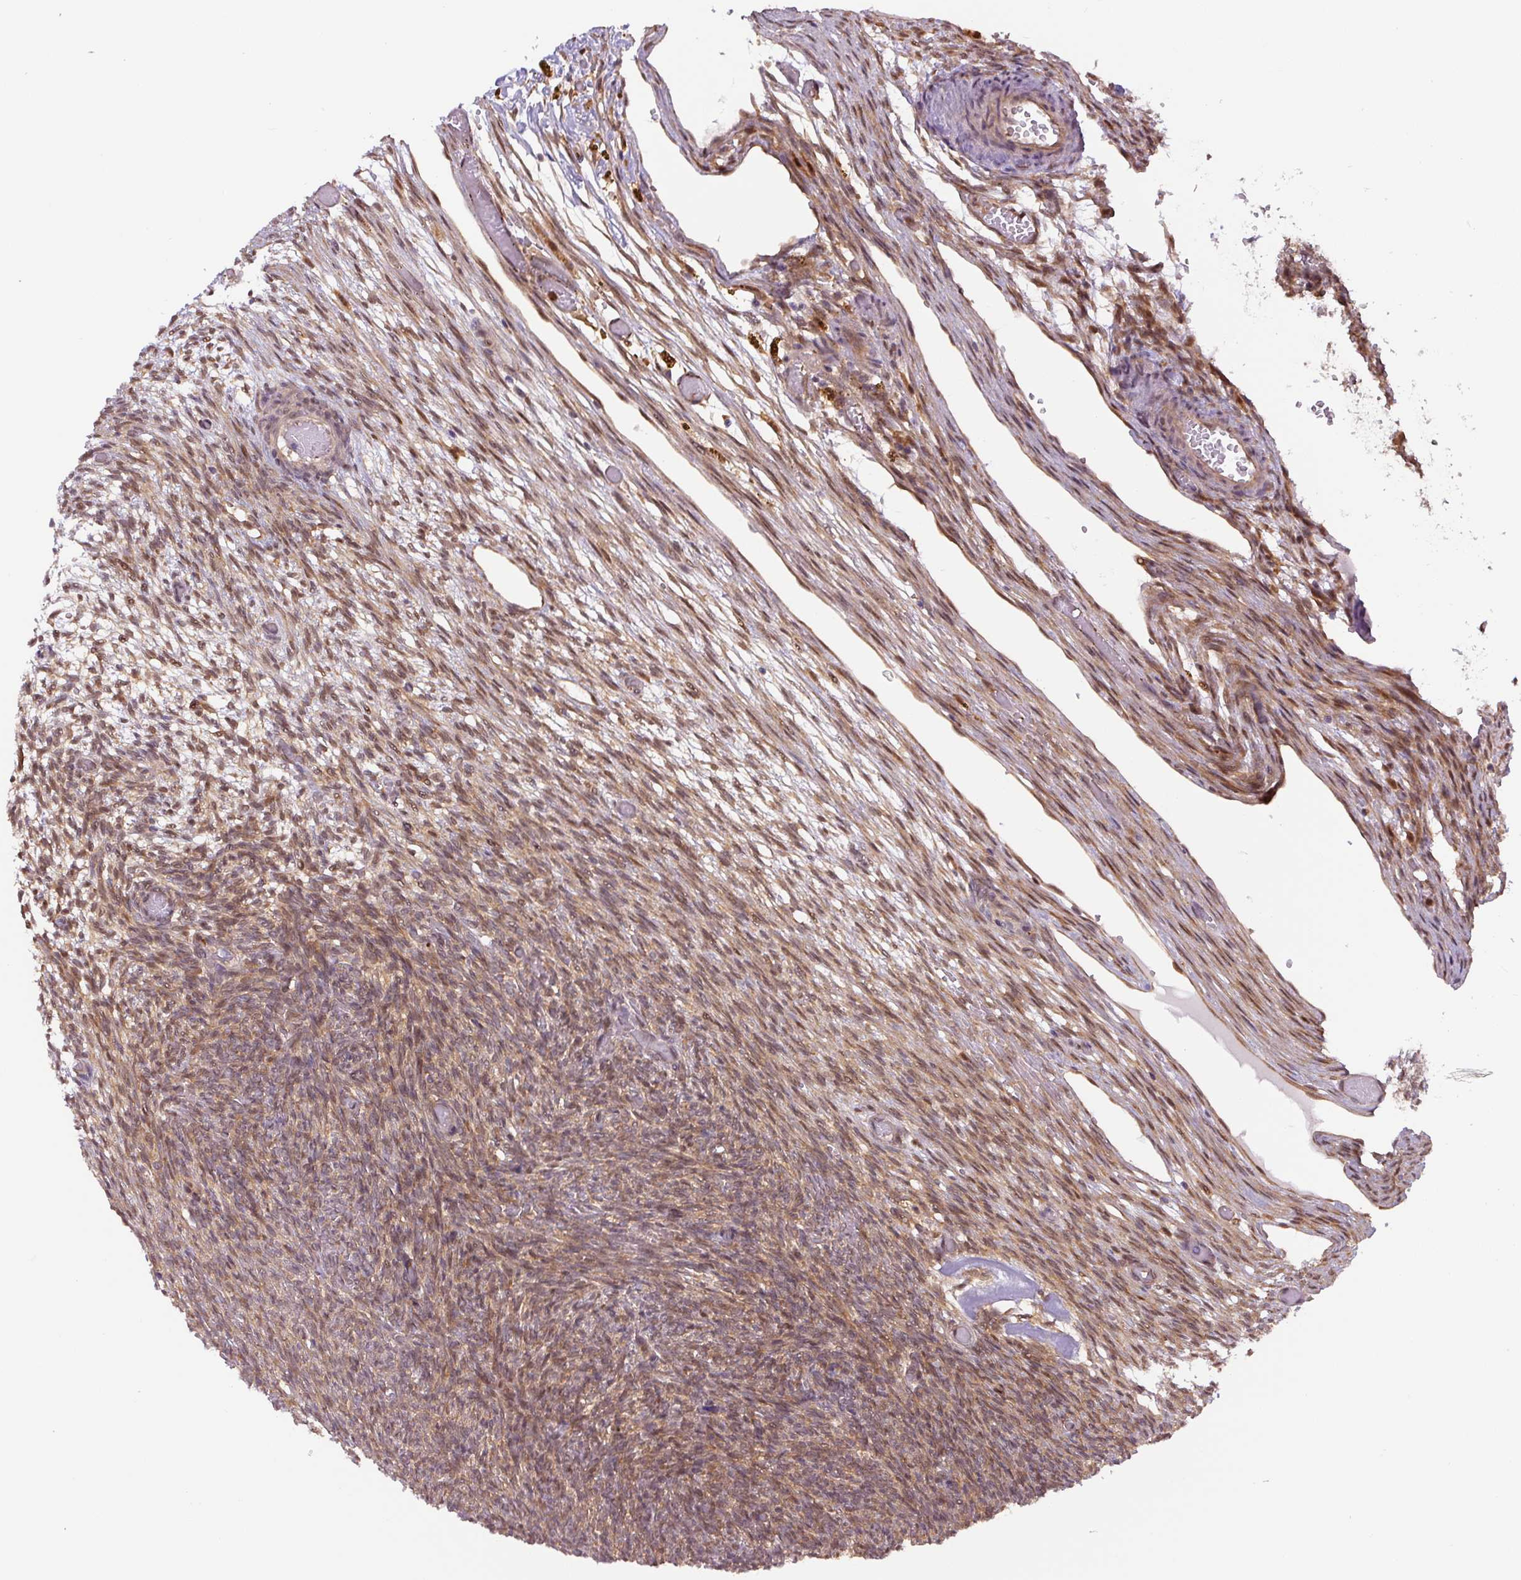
{"staining": {"intensity": "moderate", "quantity": ">75%", "location": "cytoplasmic/membranous"}, "tissue": "ovary", "cell_type": "Follicle cells", "image_type": "normal", "snomed": [{"axis": "morphology", "description": "Normal tissue, NOS"}, {"axis": "topography", "description": "Ovary"}], "caption": "Immunohistochemistry (IHC) of normal human ovary demonstrates medium levels of moderate cytoplasmic/membranous positivity in about >75% of follicle cells. The staining is performed using DAB brown chromogen to label protein expression. The nuclei are counter-stained blue using hematoxylin.", "gene": "ZSWIM7", "patient": {"sex": "female", "age": 67}}